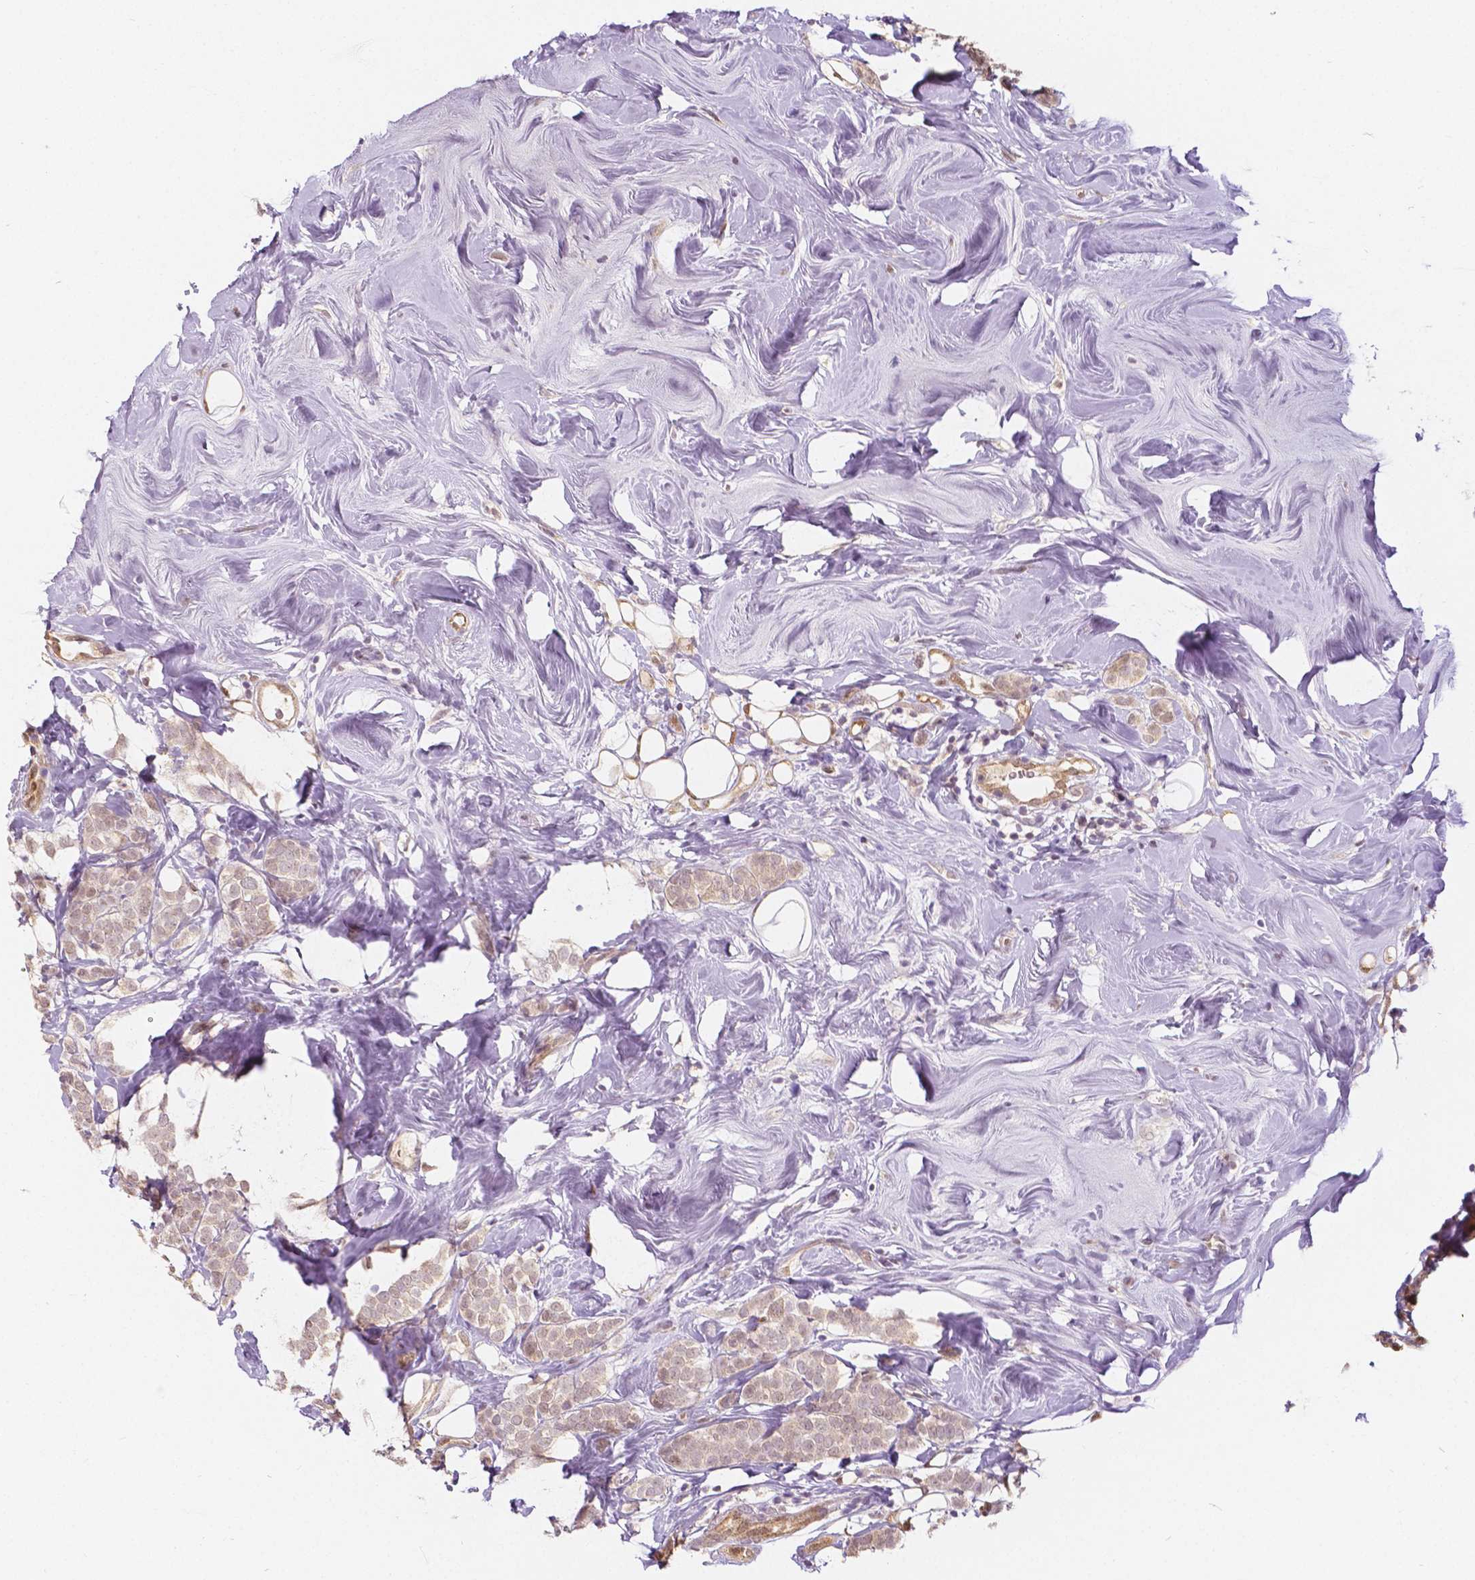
{"staining": {"intensity": "weak", "quantity": ">75%", "location": "cytoplasmic/membranous,nuclear"}, "tissue": "breast cancer", "cell_type": "Tumor cells", "image_type": "cancer", "snomed": [{"axis": "morphology", "description": "Lobular carcinoma"}, {"axis": "topography", "description": "Breast"}], "caption": "The histopathology image shows immunohistochemical staining of breast cancer. There is weak cytoplasmic/membranous and nuclear expression is present in about >75% of tumor cells.", "gene": "NAPRT", "patient": {"sex": "female", "age": 49}}